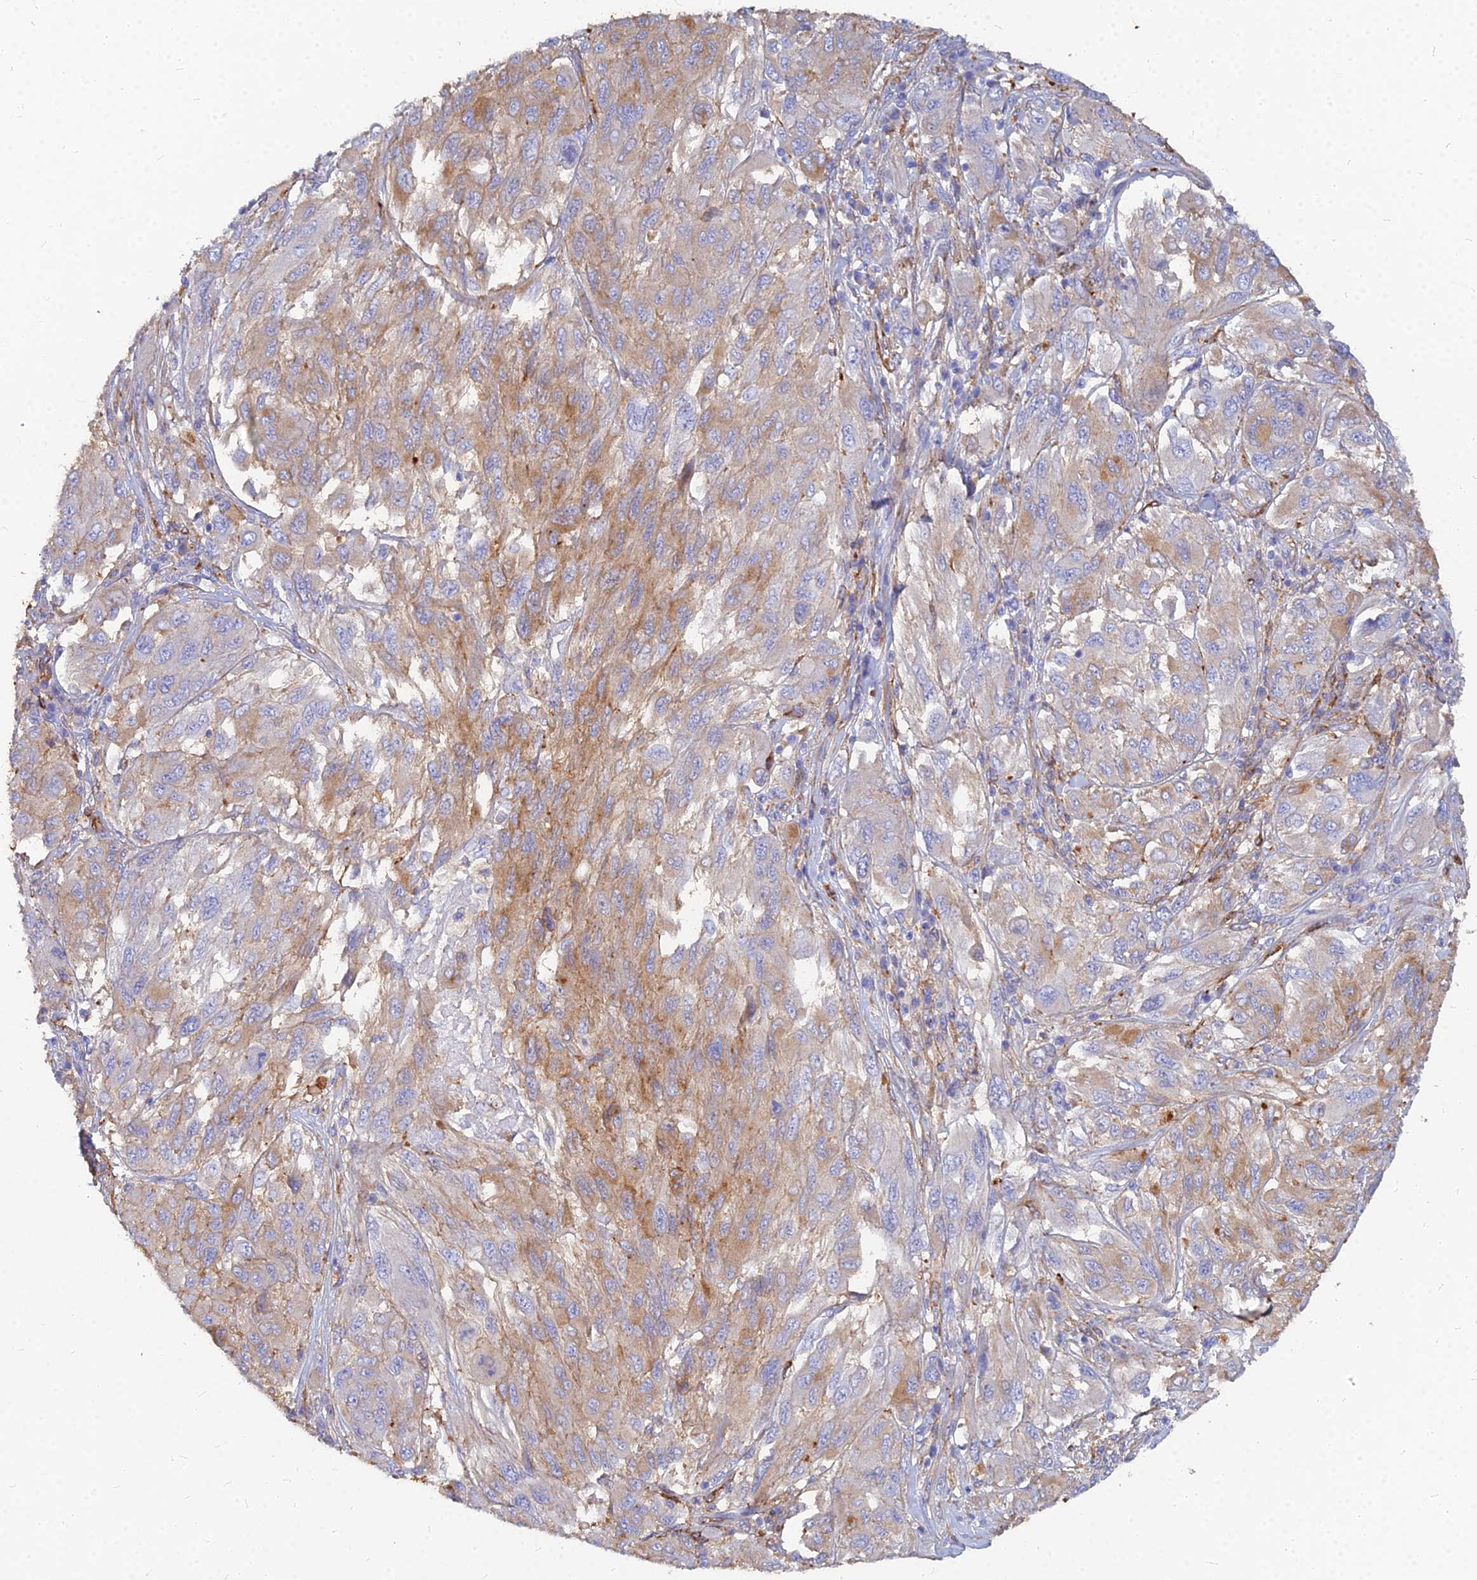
{"staining": {"intensity": "moderate", "quantity": "25%-75%", "location": "cytoplasmic/membranous"}, "tissue": "melanoma", "cell_type": "Tumor cells", "image_type": "cancer", "snomed": [{"axis": "morphology", "description": "Malignant melanoma, NOS"}, {"axis": "topography", "description": "Skin"}], "caption": "Immunohistochemical staining of malignant melanoma reveals medium levels of moderate cytoplasmic/membranous expression in about 25%-75% of tumor cells.", "gene": "VAT1", "patient": {"sex": "female", "age": 91}}